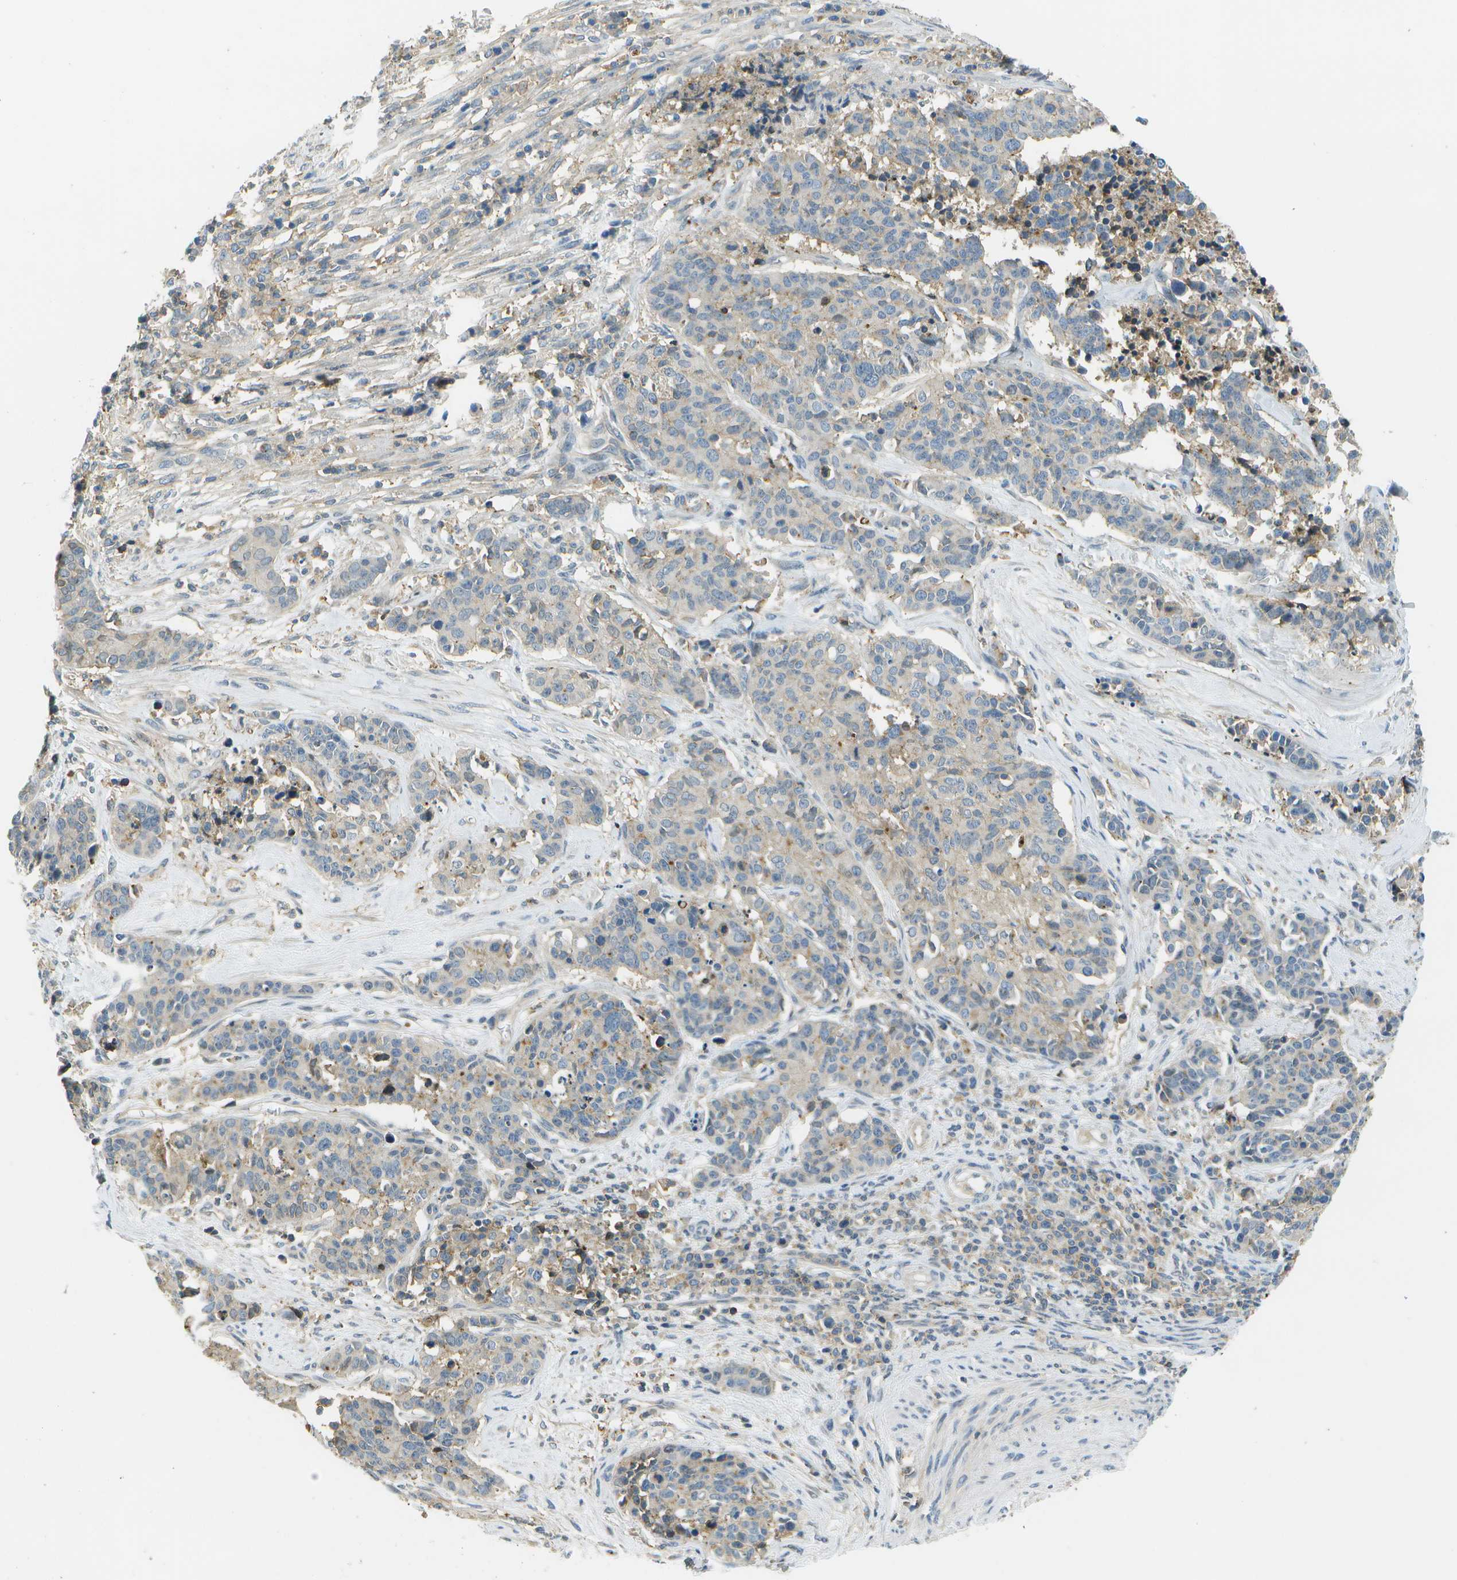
{"staining": {"intensity": "weak", "quantity": "25%-75%", "location": "cytoplasmic/membranous"}, "tissue": "cervical cancer", "cell_type": "Tumor cells", "image_type": "cancer", "snomed": [{"axis": "morphology", "description": "Squamous cell carcinoma, NOS"}, {"axis": "topography", "description": "Cervix"}], "caption": "Immunohistochemical staining of cervical cancer displays weak cytoplasmic/membranous protein expression in about 25%-75% of tumor cells. The protein of interest is stained brown, and the nuclei are stained in blue (DAB (3,3'-diaminobenzidine) IHC with brightfield microscopy, high magnification).", "gene": "LRRC66", "patient": {"sex": "female", "age": 35}}